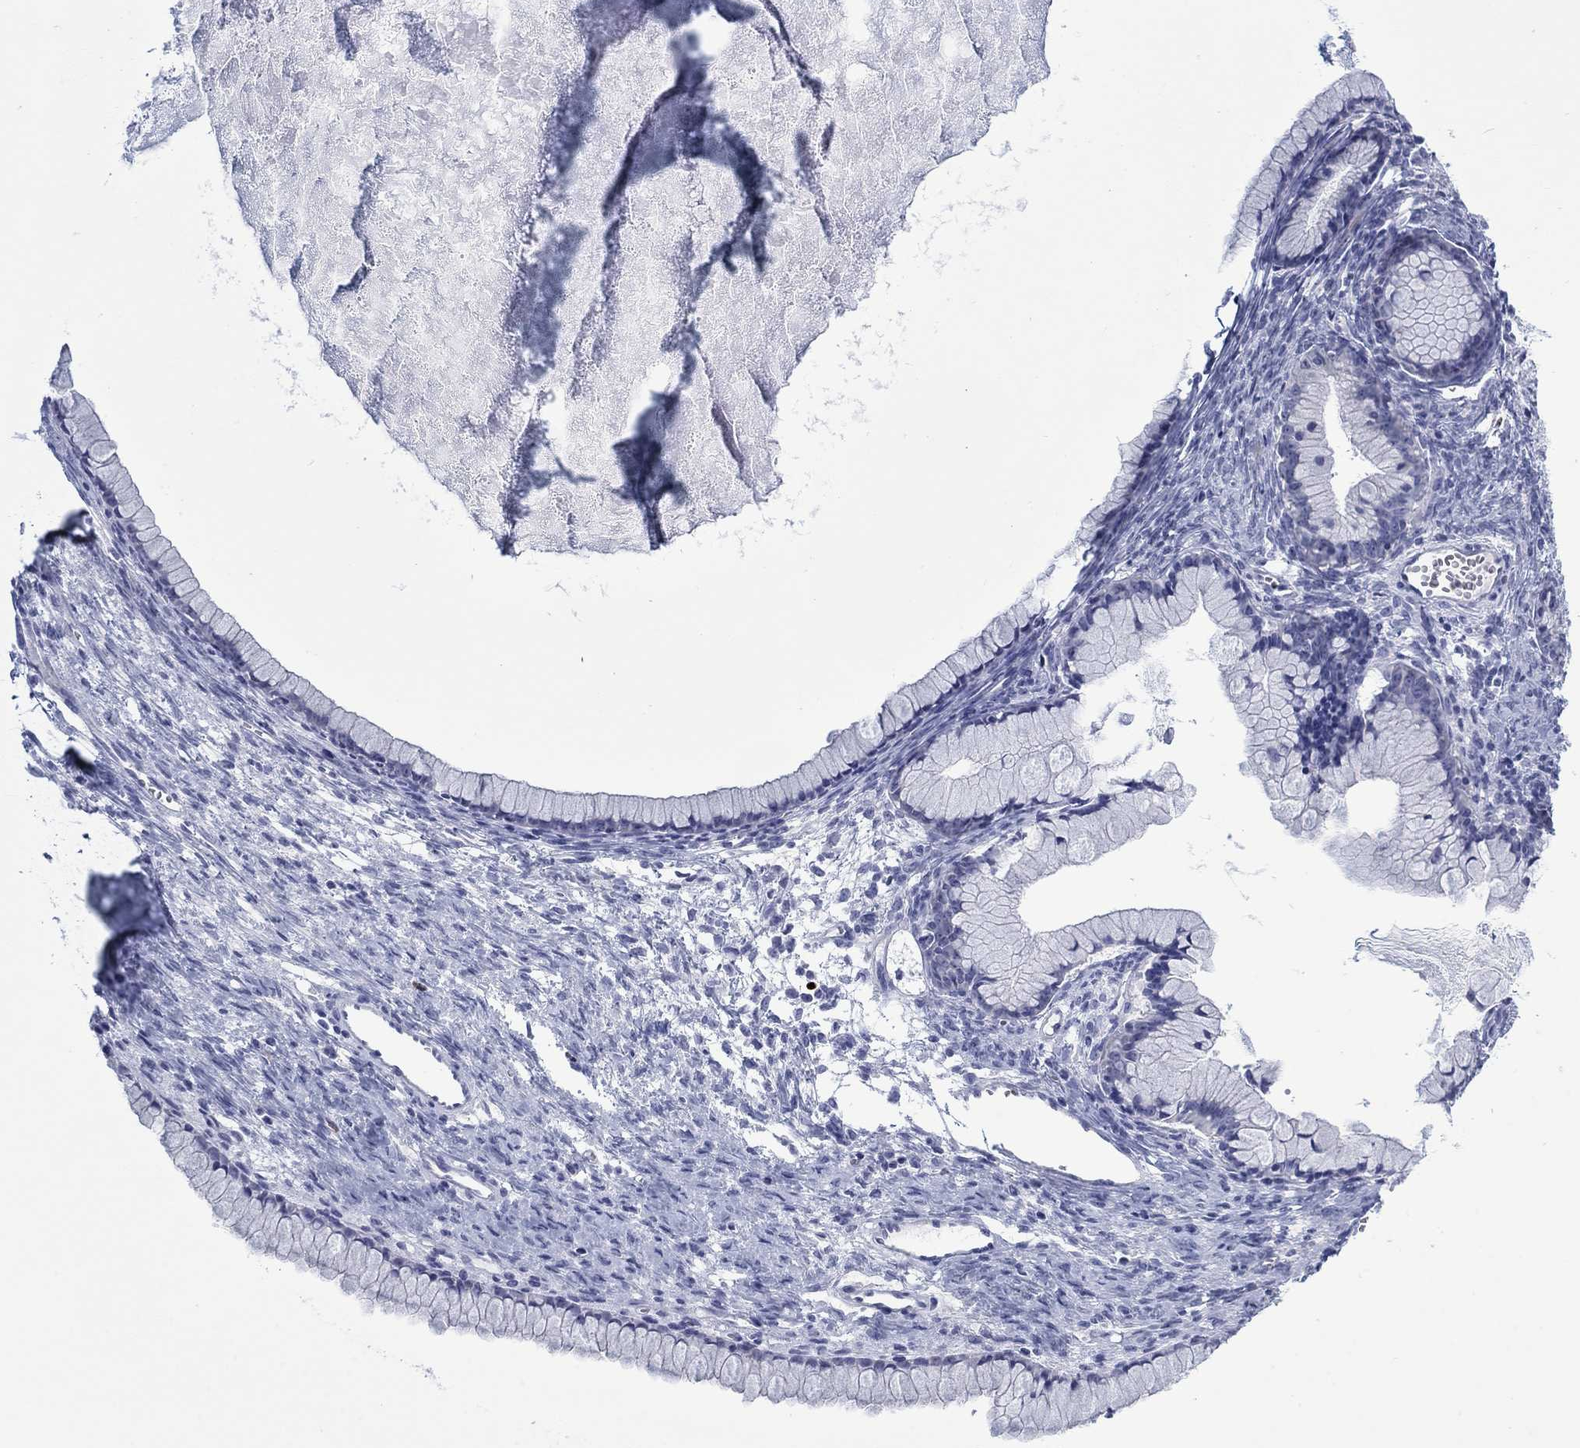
{"staining": {"intensity": "negative", "quantity": "none", "location": "none"}, "tissue": "ovarian cancer", "cell_type": "Tumor cells", "image_type": "cancer", "snomed": [{"axis": "morphology", "description": "Cystadenocarcinoma, mucinous, NOS"}, {"axis": "topography", "description": "Ovary"}], "caption": "The image demonstrates no staining of tumor cells in ovarian cancer (mucinous cystadenocarcinoma). Nuclei are stained in blue.", "gene": "MTRFR", "patient": {"sex": "female", "age": 41}}